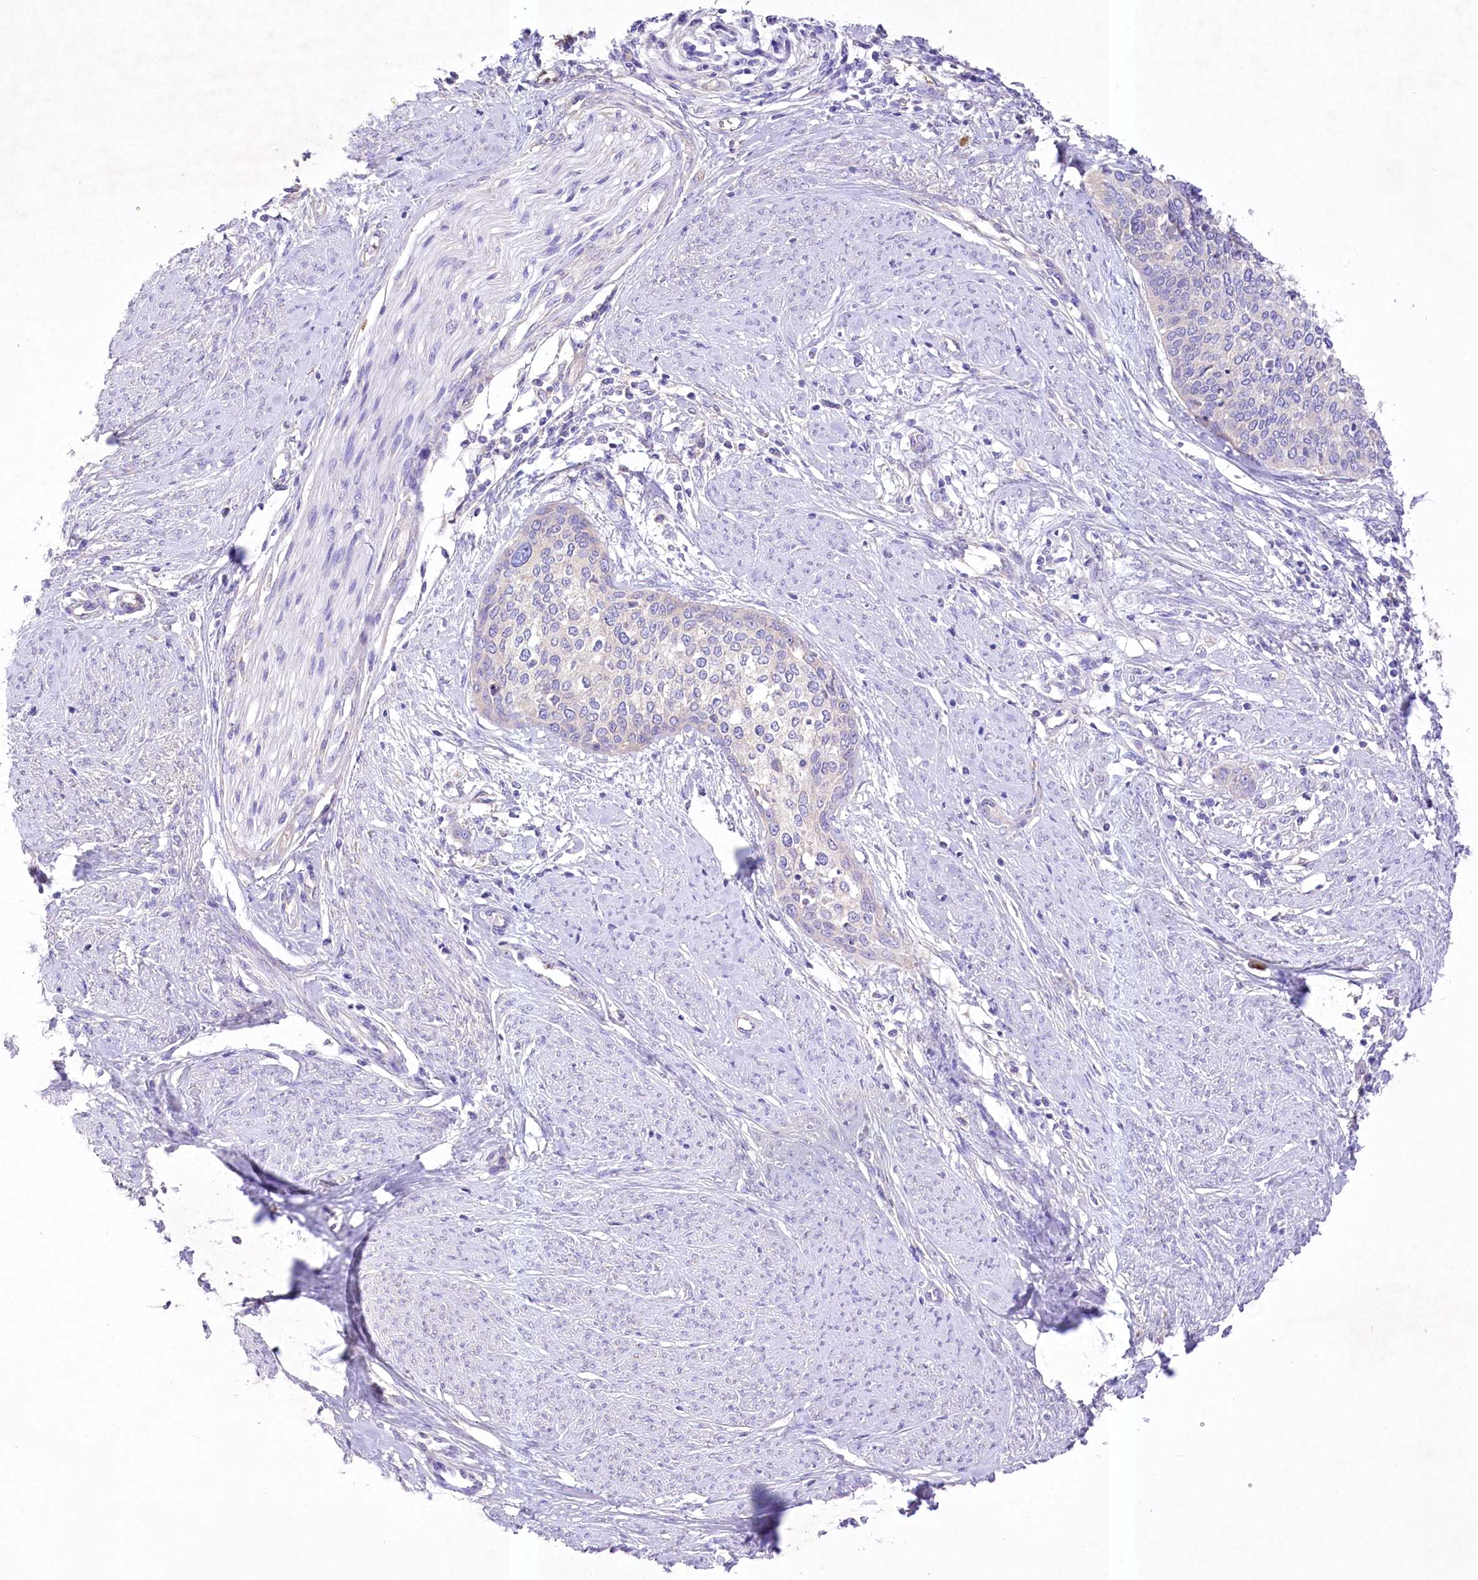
{"staining": {"intensity": "negative", "quantity": "none", "location": "none"}, "tissue": "cervical cancer", "cell_type": "Tumor cells", "image_type": "cancer", "snomed": [{"axis": "morphology", "description": "Squamous cell carcinoma, NOS"}, {"axis": "topography", "description": "Cervix"}], "caption": "Human cervical squamous cell carcinoma stained for a protein using immunohistochemistry displays no positivity in tumor cells.", "gene": "PRSS53", "patient": {"sex": "female", "age": 37}}